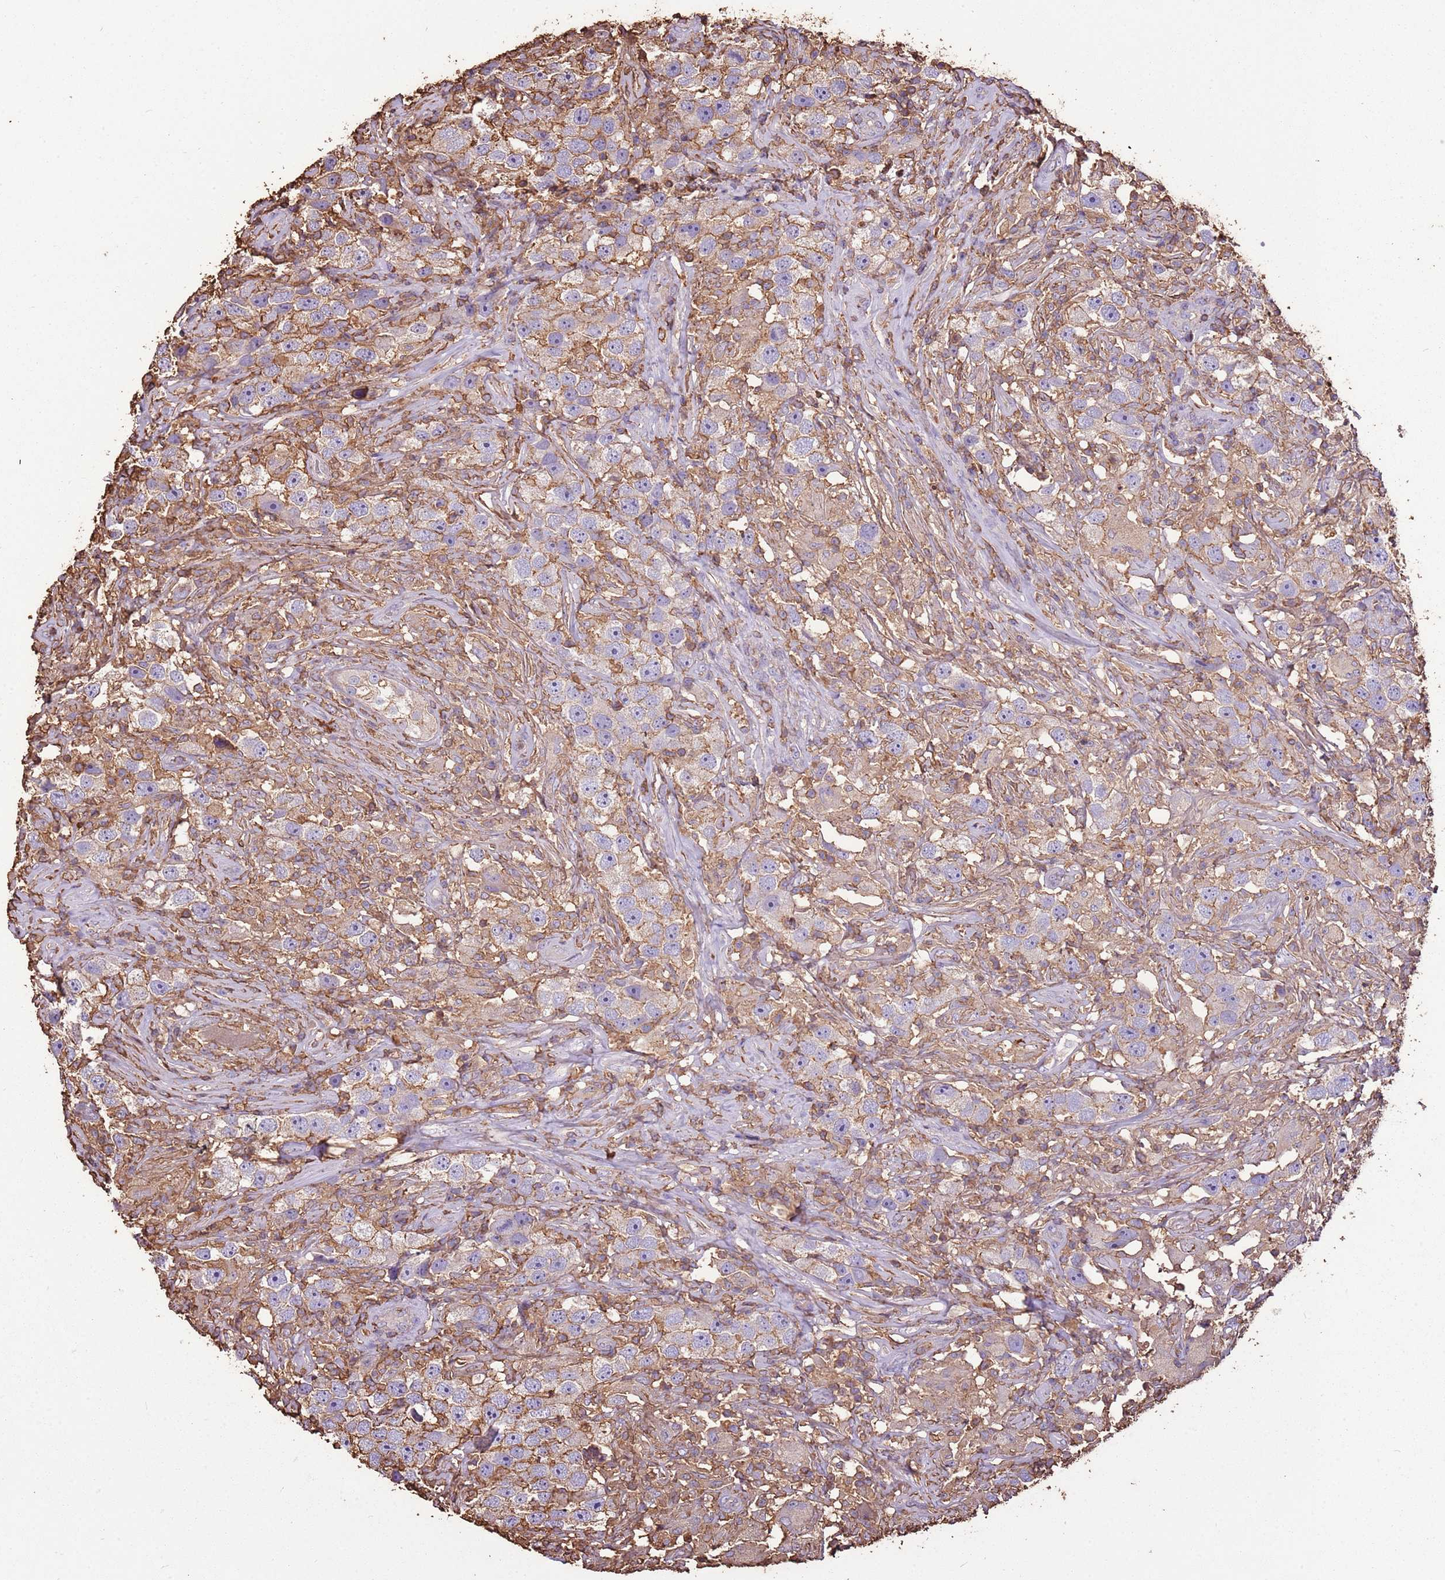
{"staining": {"intensity": "weak", "quantity": "25%-75%", "location": "cytoplasmic/membranous"}, "tissue": "testis cancer", "cell_type": "Tumor cells", "image_type": "cancer", "snomed": [{"axis": "morphology", "description": "Seminoma, NOS"}, {"axis": "topography", "description": "Testis"}], "caption": "There is low levels of weak cytoplasmic/membranous positivity in tumor cells of testis cancer, as demonstrated by immunohistochemical staining (brown color).", "gene": "ARL10", "patient": {"sex": "male", "age": 49}}